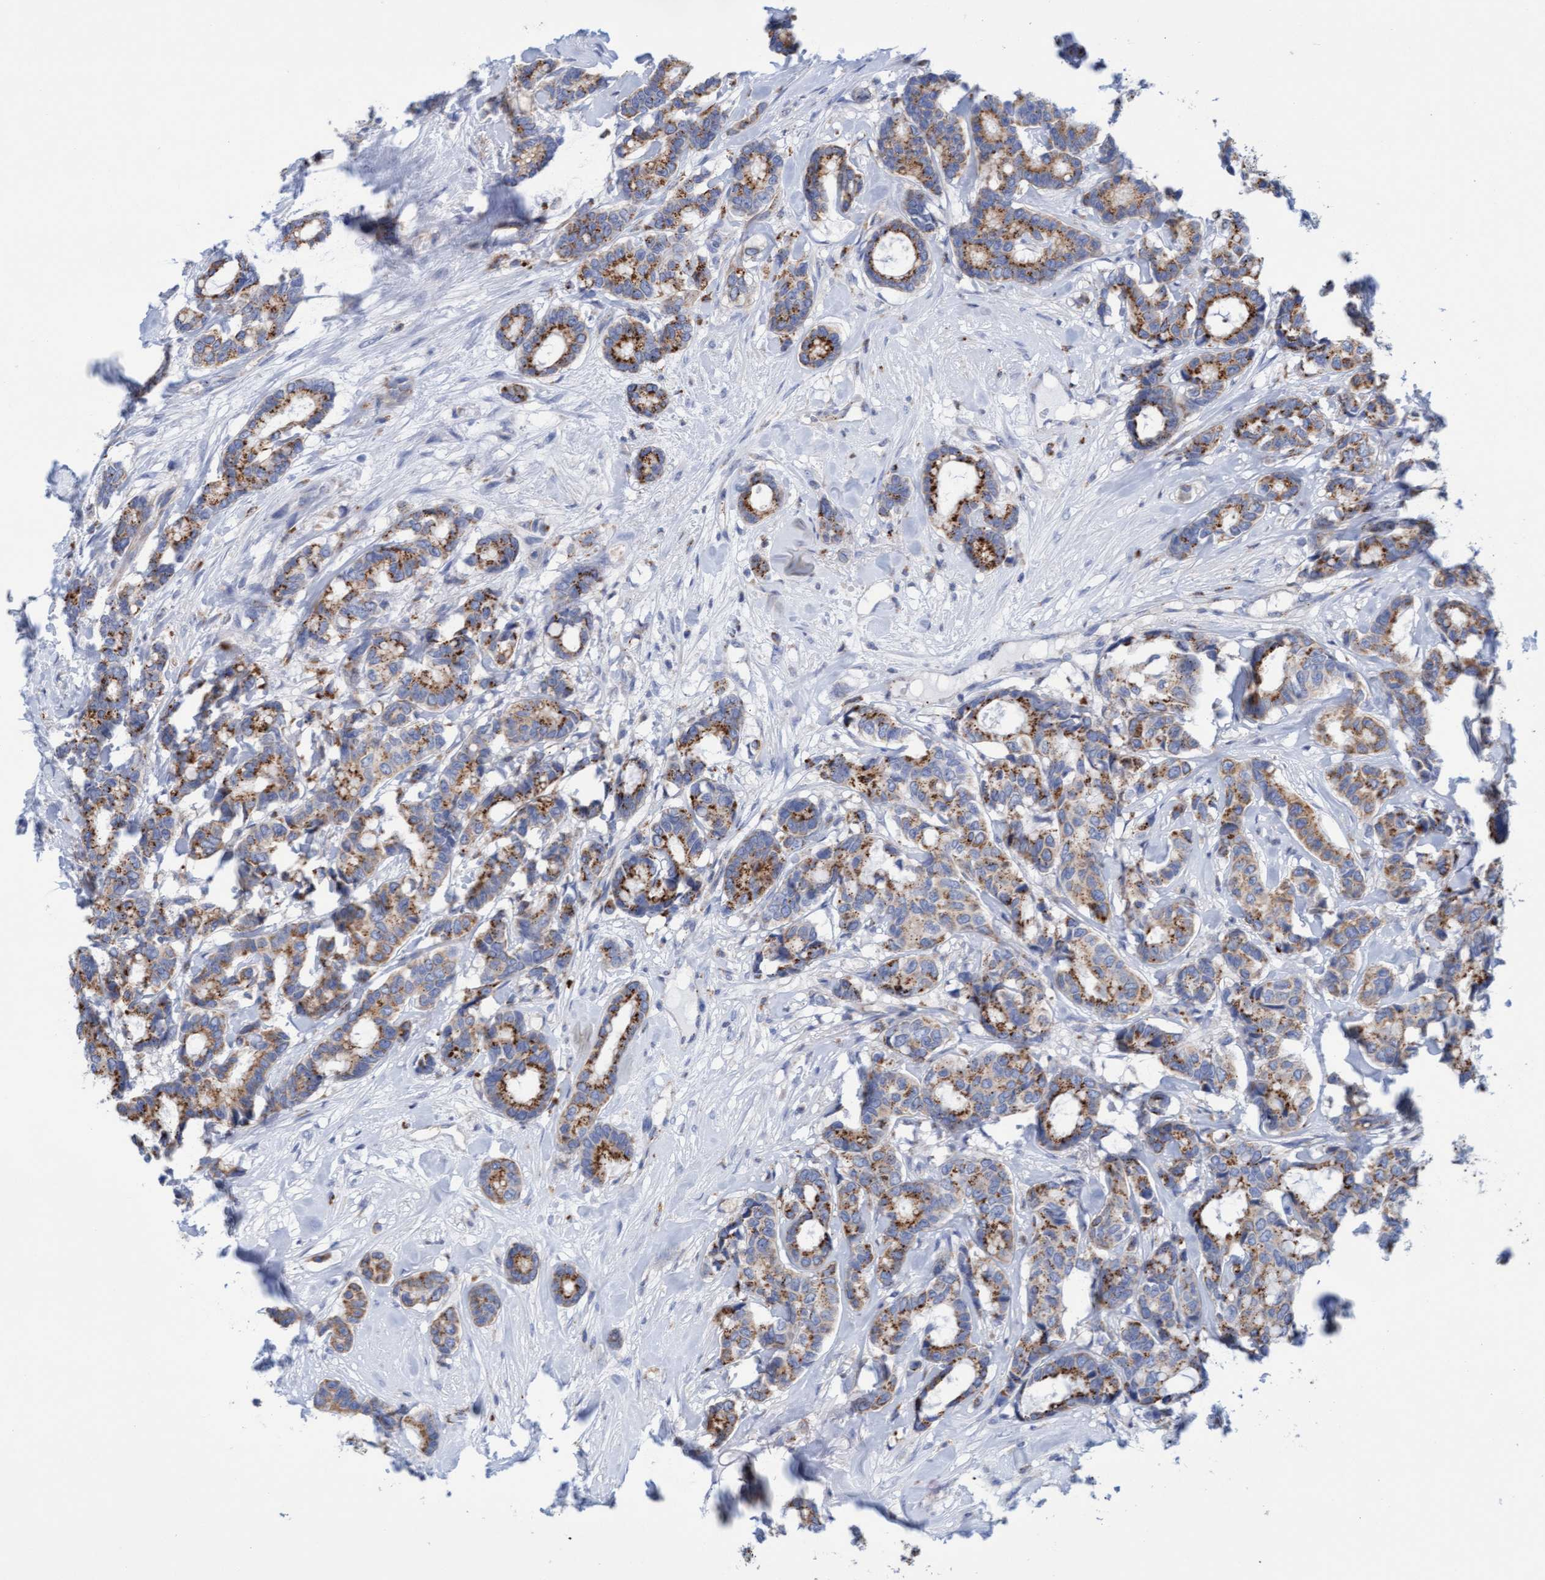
{"staining": {"intensity": "moderate", "quantity": ">75%", "location": "cytoplasmic/membranous"}, "tissue": "breast cancer", "cell_type": "Tumor cells", "image_type": "cancer", "snomed": [{"axis": "morphology", "description": "Duct carcinoma"}, {"axis": "topography", "description": "Breast"}], "caption": "This micrograph shows infiltrating ductal carcinoma (breast) stained with immunohistochemistry to label a protein in brown. The cytoplasmic/membranous of tumor cells show moderate positivity for the protein. Nuclei are counter-stained blue.", "gene": "SGSH", "patient": {"sex": "female", "age": 87}}